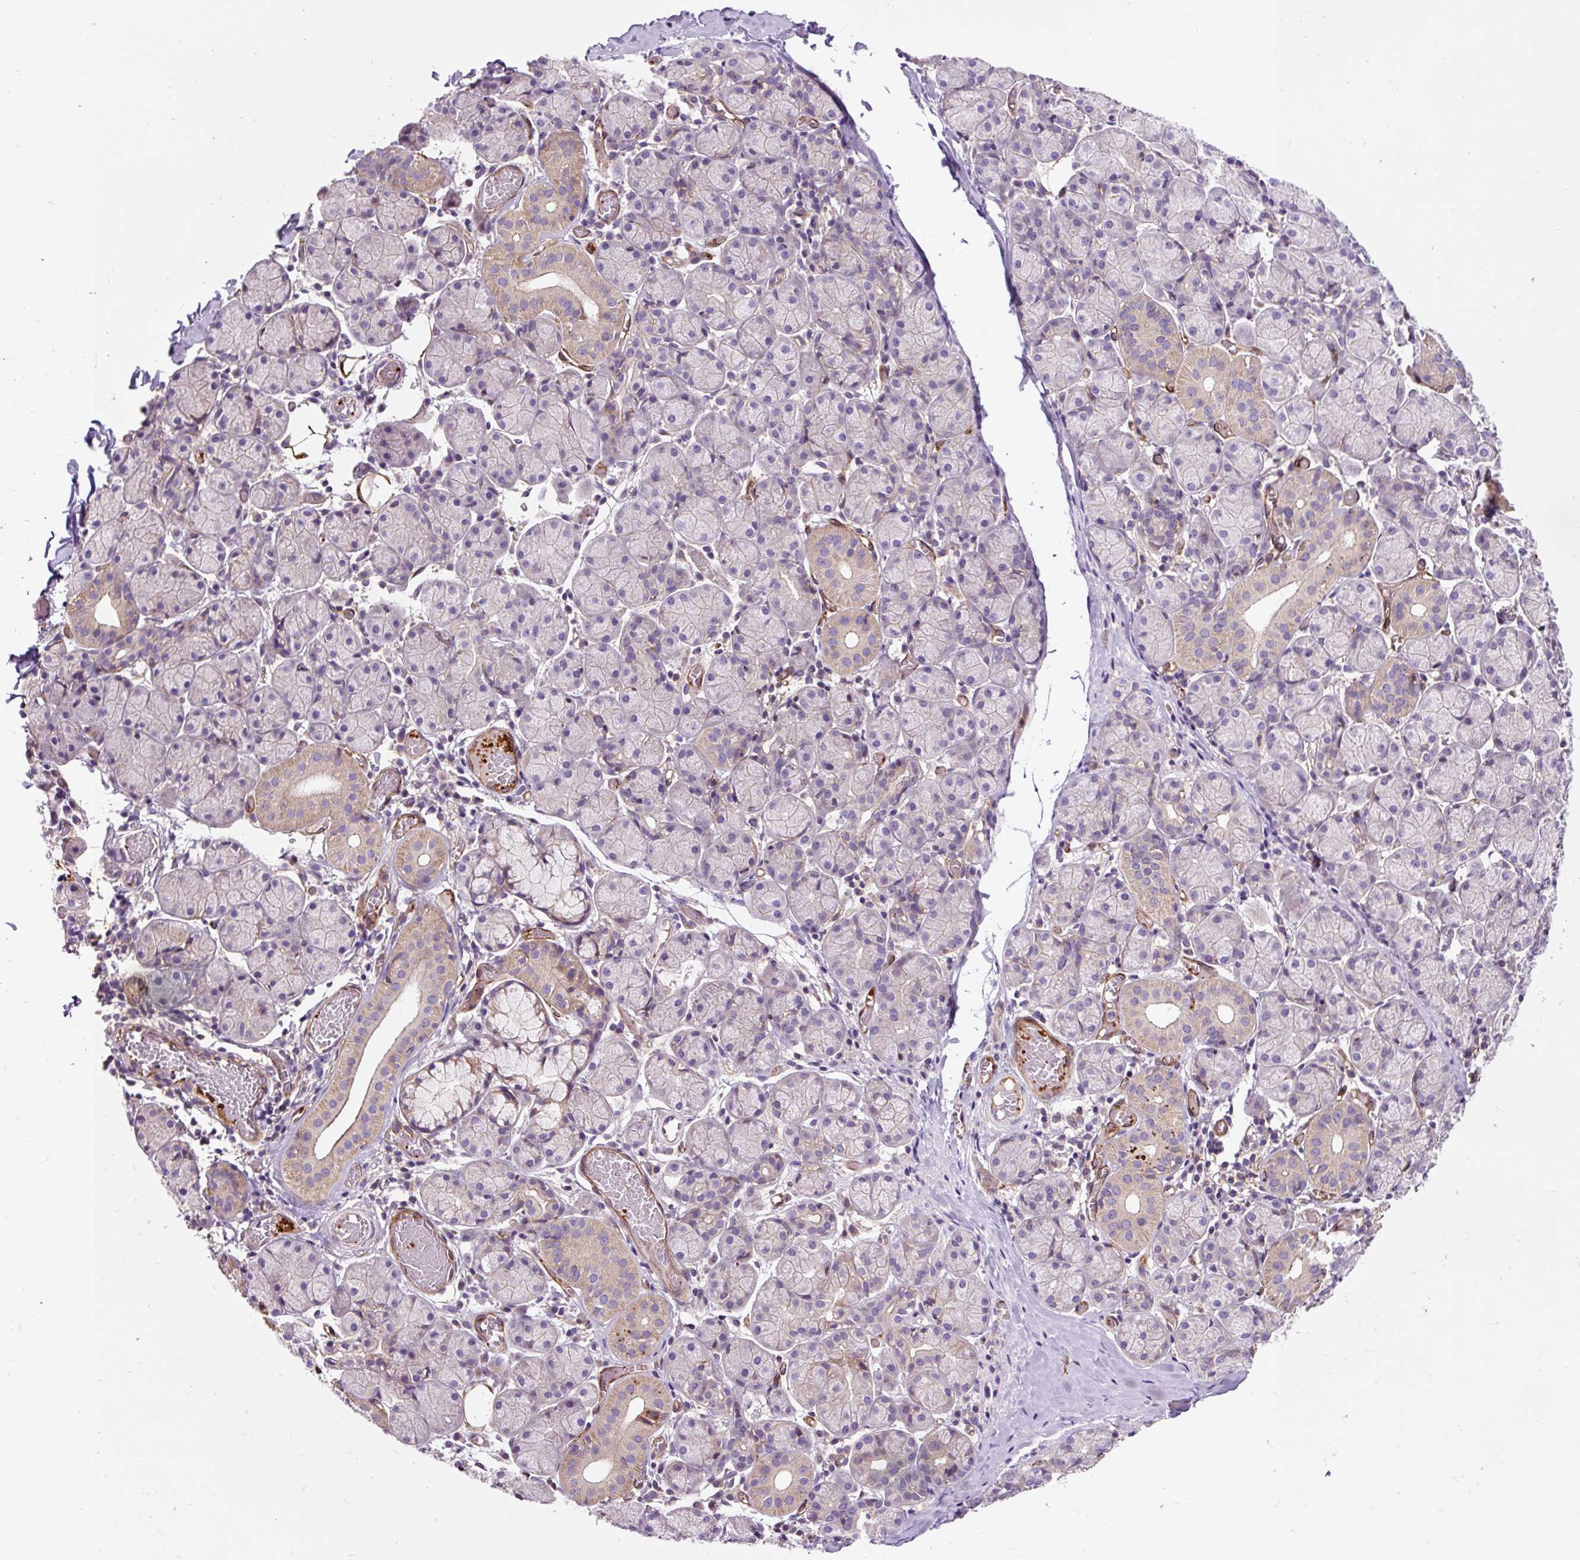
{"staining": {"intensity": "weak", "quantity": "25%-75%", "location": "cytoplasmic/membranous"}, "tissue": "salivary gland", "cell_type": "Glandular cells", "image_type": "normal", "snomed": [{"axis": "morphology", "description": "Normal tissue, NOS"}, {"axis": "topography", "description": "Salivary gland"}], "caption": "High-magnification brightfield microscopy of benign salivary gland stained with DAB (3,3'-diaminobenzidine) (brown) and counterstained with hematoxylin (blue). glandular cells exhibit weak cytoplasmic/membranous expression is seen in about25%-75% of cells.", "gene": "PCDHGB3", "patient": {"sex": "female", "age": 24}}